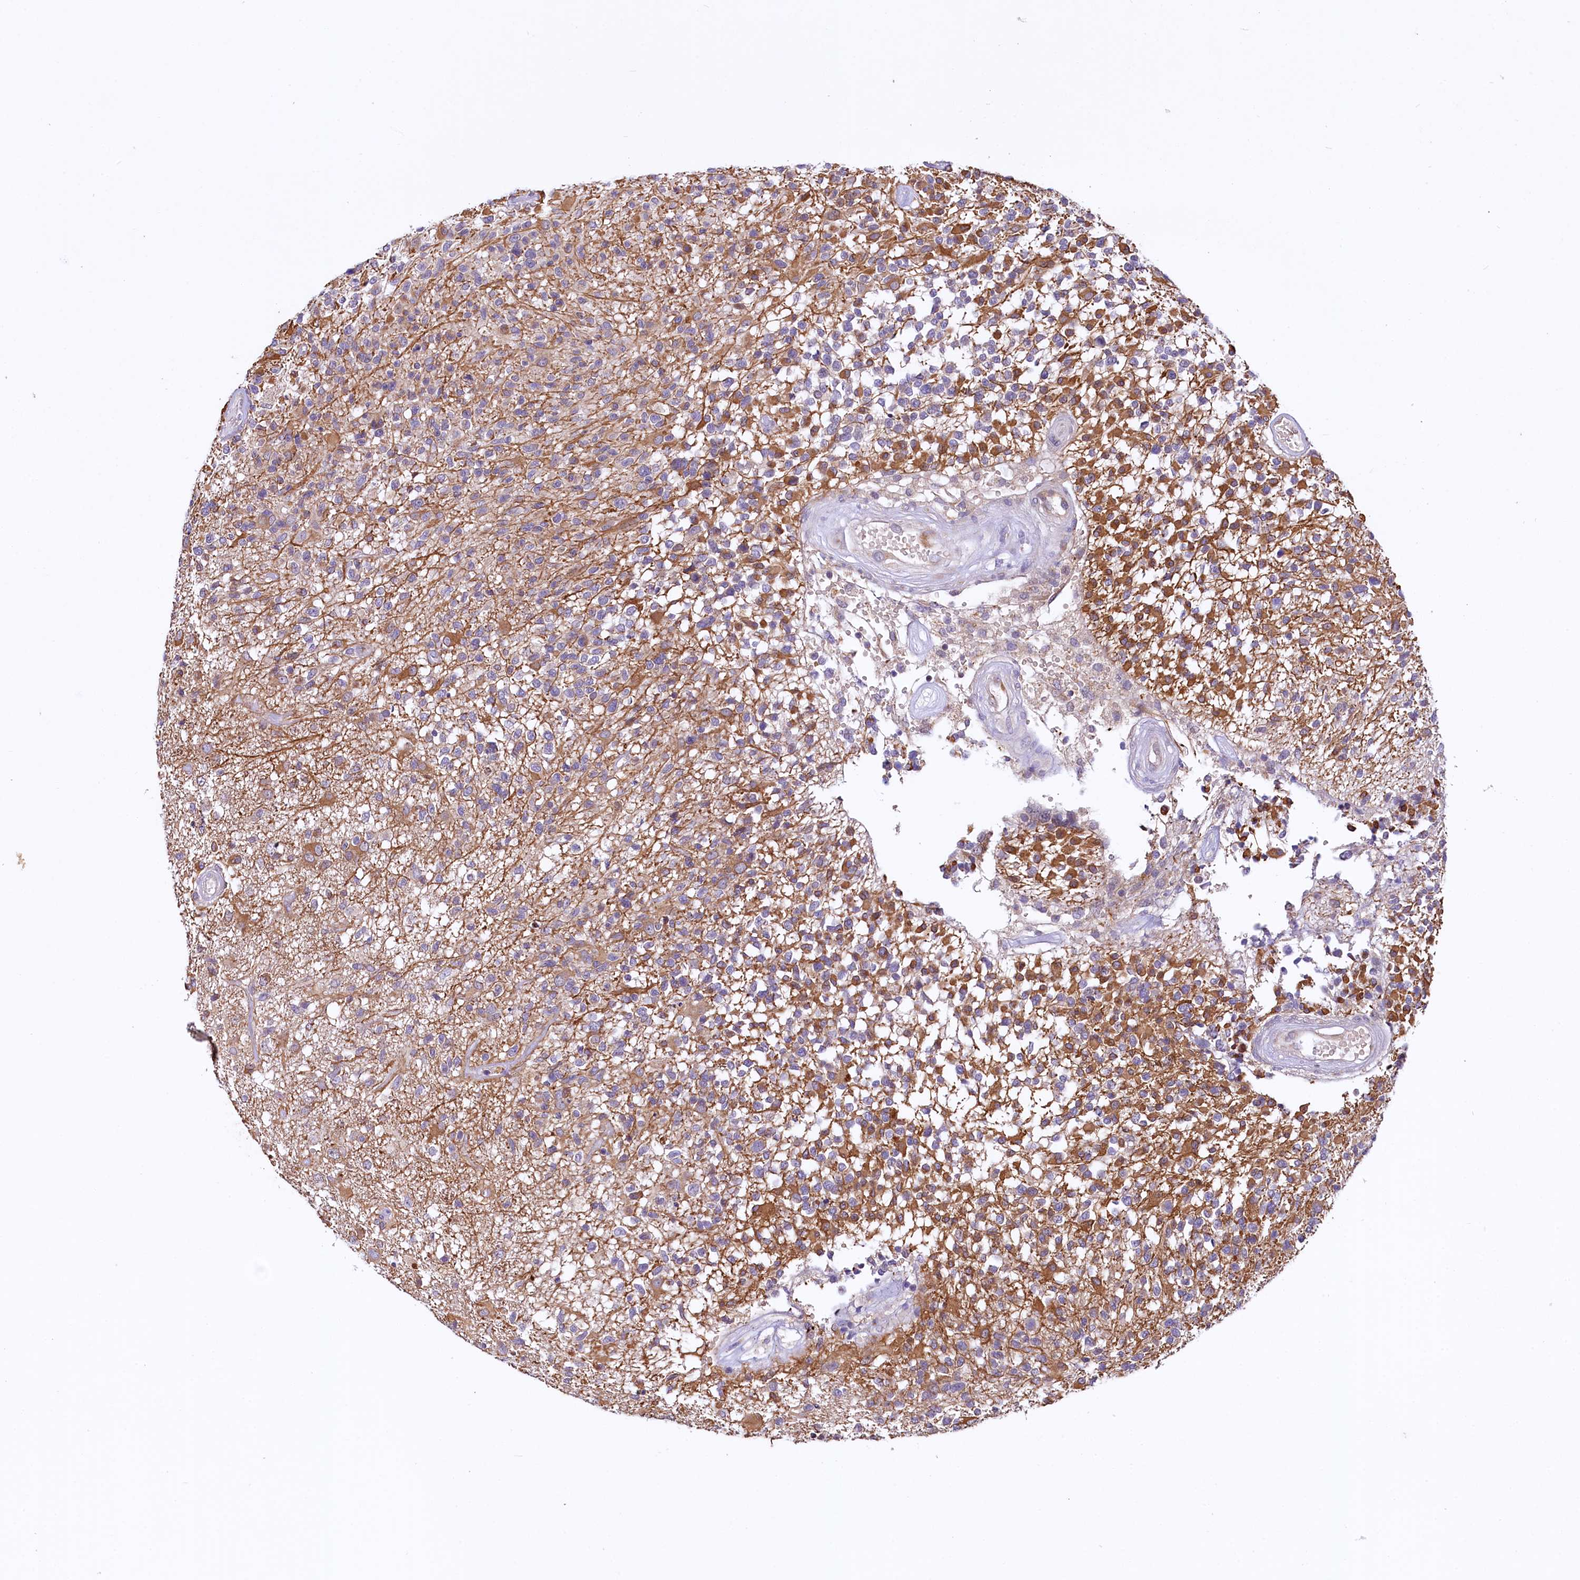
{"staining": {"intensity": "strong", "quantity": "<25%", "location": "cytoplasmic/membranous"}, "tissue": "glioma", "cell_type": "Tumor cells", "image_type": "cancer", "snomed": [{"axis": "morphology", "description": "Glioma, malignant, High grade"}, {"axis": "morphology", "description": "Glioblastoma, NOS"}, {"axis": "topography", "description": "Brain"}], "caption": "Immunohistochemistry (IHC) photomicrograph of glioblastoma stained for a protein (brown), which demonstrates medium levels of strong cytoplasmic/membranous expression in approximately <25% of tumor cells.", "gene": "CEP295", "patient": {"sex": "male", "age": 60}}